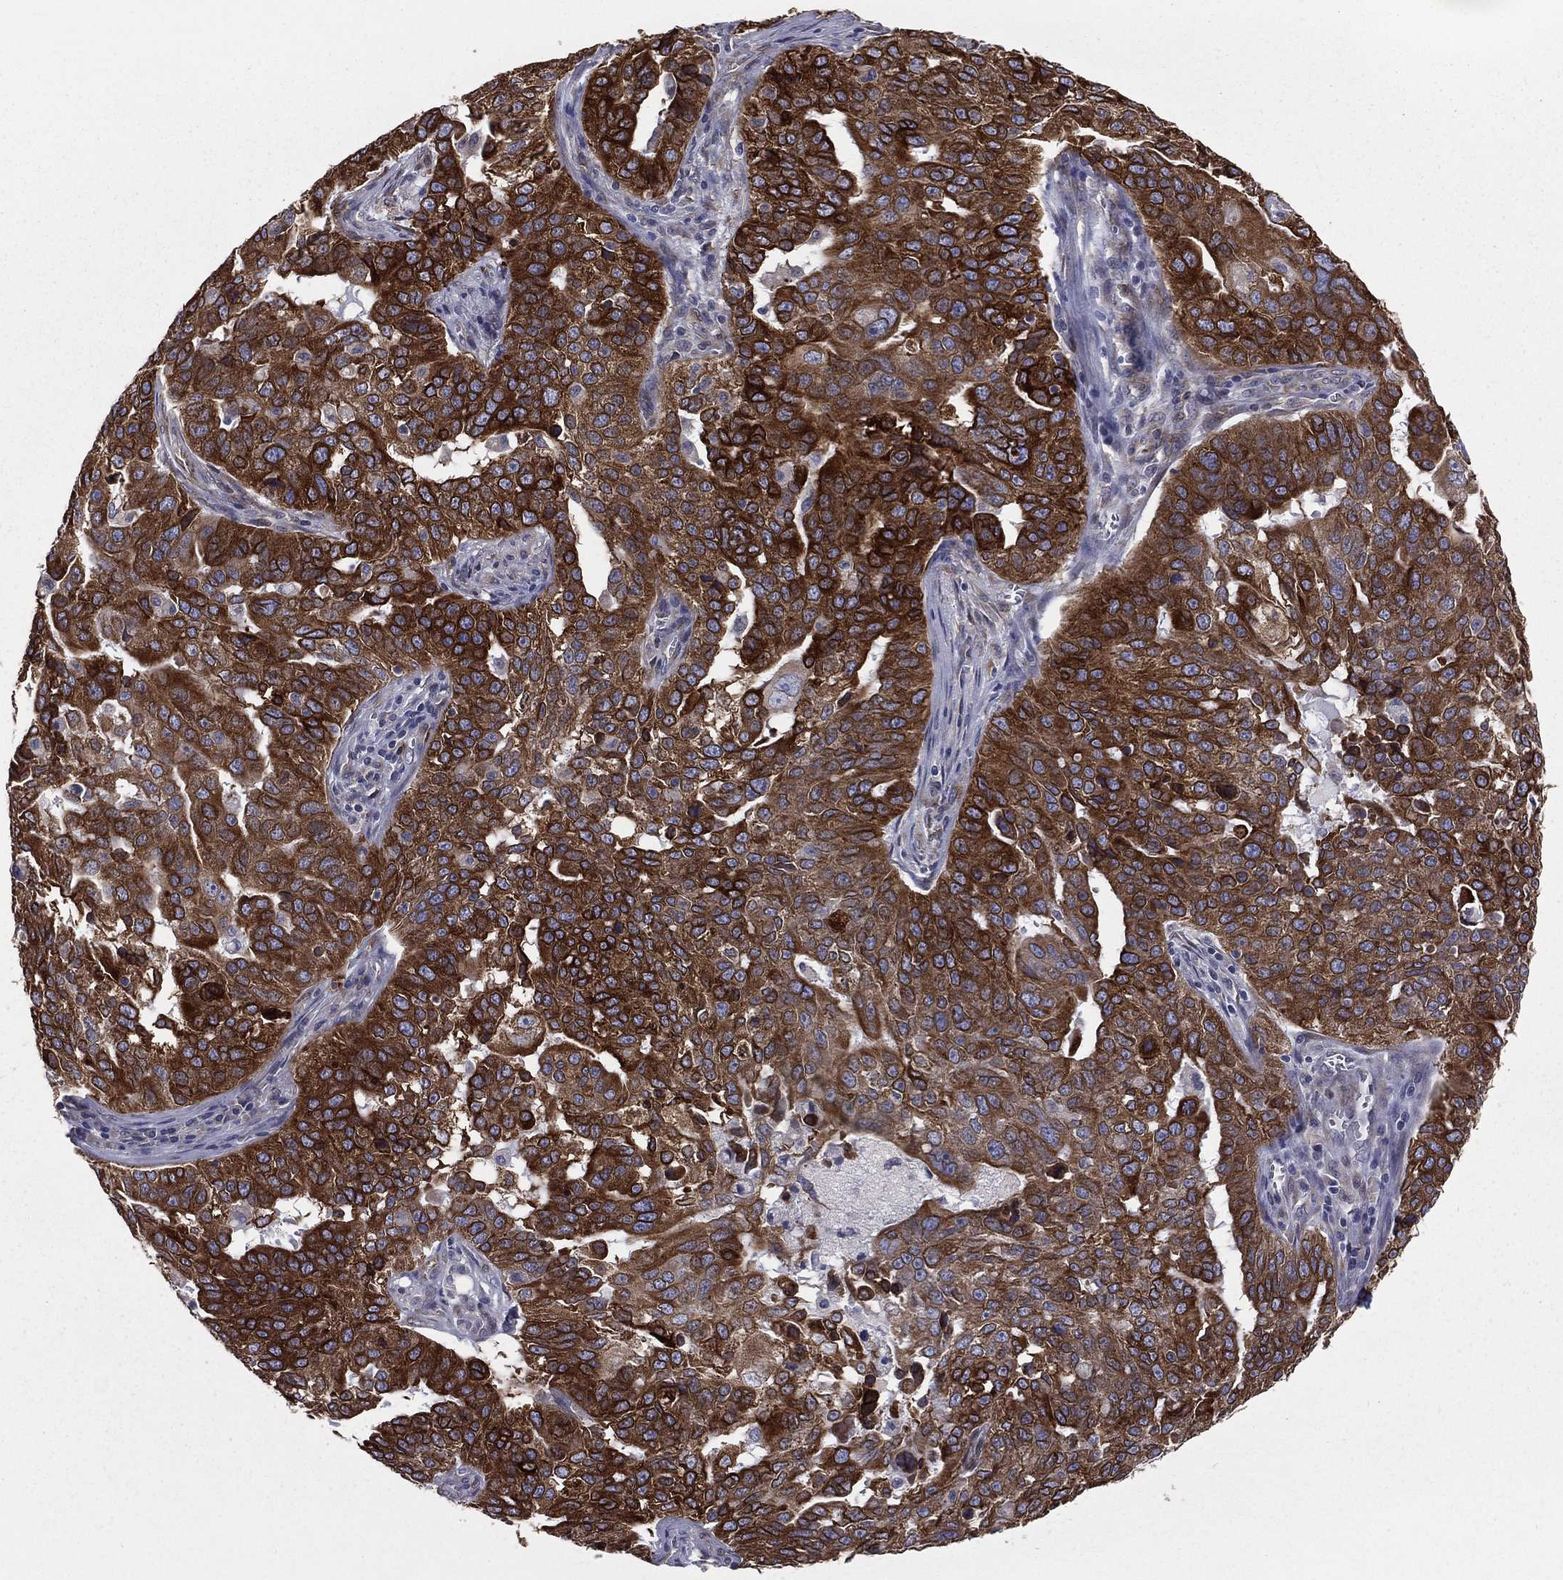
{"staining": {"intensity": "strong", "quantity": ">75%", "location": "cytoplasmic/membranous"}, "tissue": "ovarian cancer", "cell_type": "Tumor cells", "image_type": "cancer", "snomed": [{"axis": "morphology", "description": "Carcinoma, endometroid"}, {"axis": "topography", "description": "Soft tissue"}, {"axis": "topography", "description": "Ovary"}], "caption": "This histopathology image reveals immunohistochemistry staining of human ovarian cancer, with high strong cytoplasmic/membranous expression in about >75% of tumor cells.", "gene": "PGRMC1", "patient": {"sex": "female", "age": 52}}